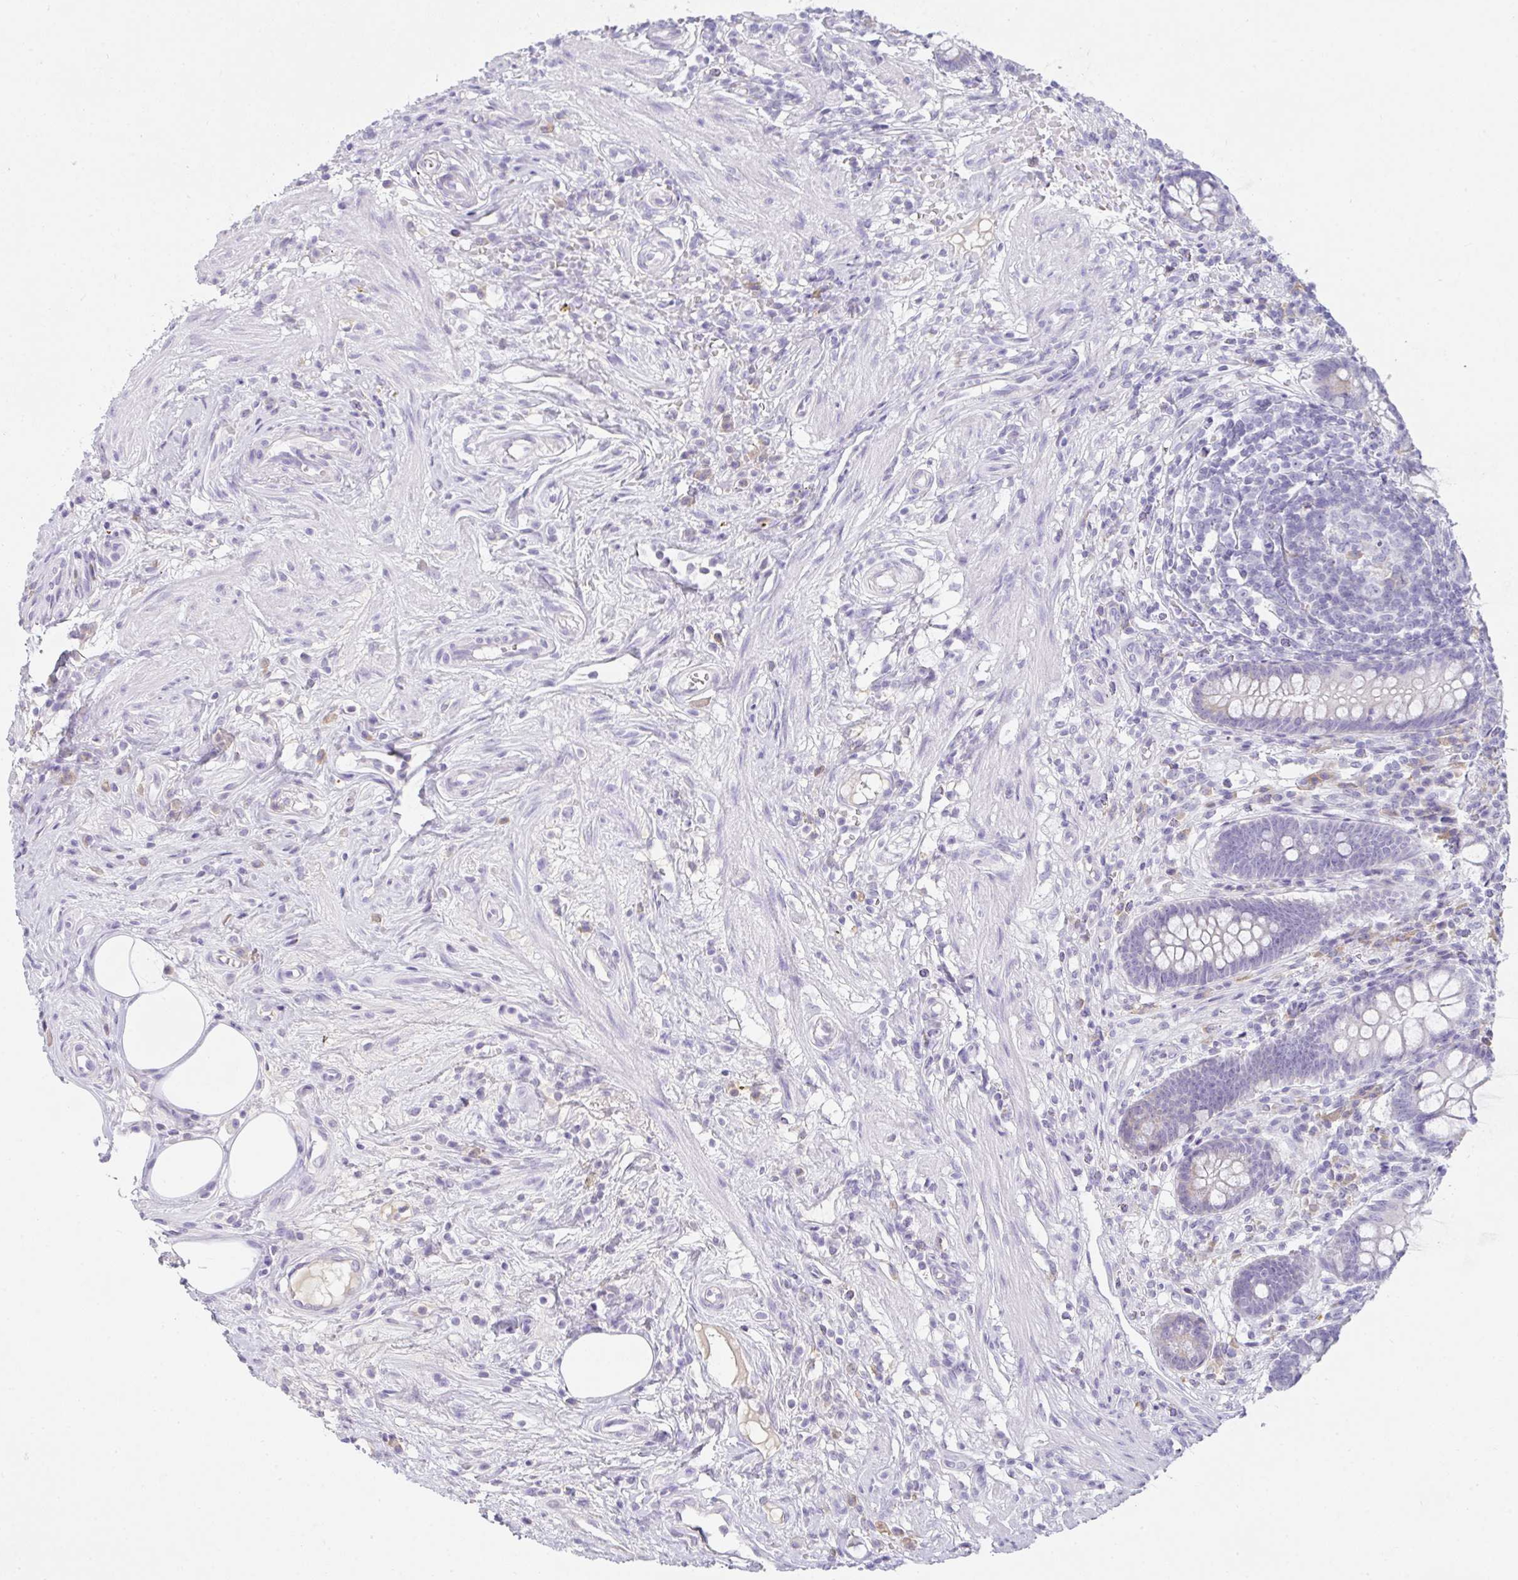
{"staining": {"intensity": "negative", "quantity": "none", "location": "none"}, "tissue": "appendix", "cell_type": "Glandular cells", "image_type": "normal", "snomed": [{"axis": "morphology", "description": "Normal tissue, NOS"}, {"axis": "topography", "description": "Appendix"}], "caption": "DAB immunohistochemical staining of unremarkable appendix reveals no significant expression in glandular cells.", "gene": "COX7B", "patient": {"sex": "female", "age": 56}}